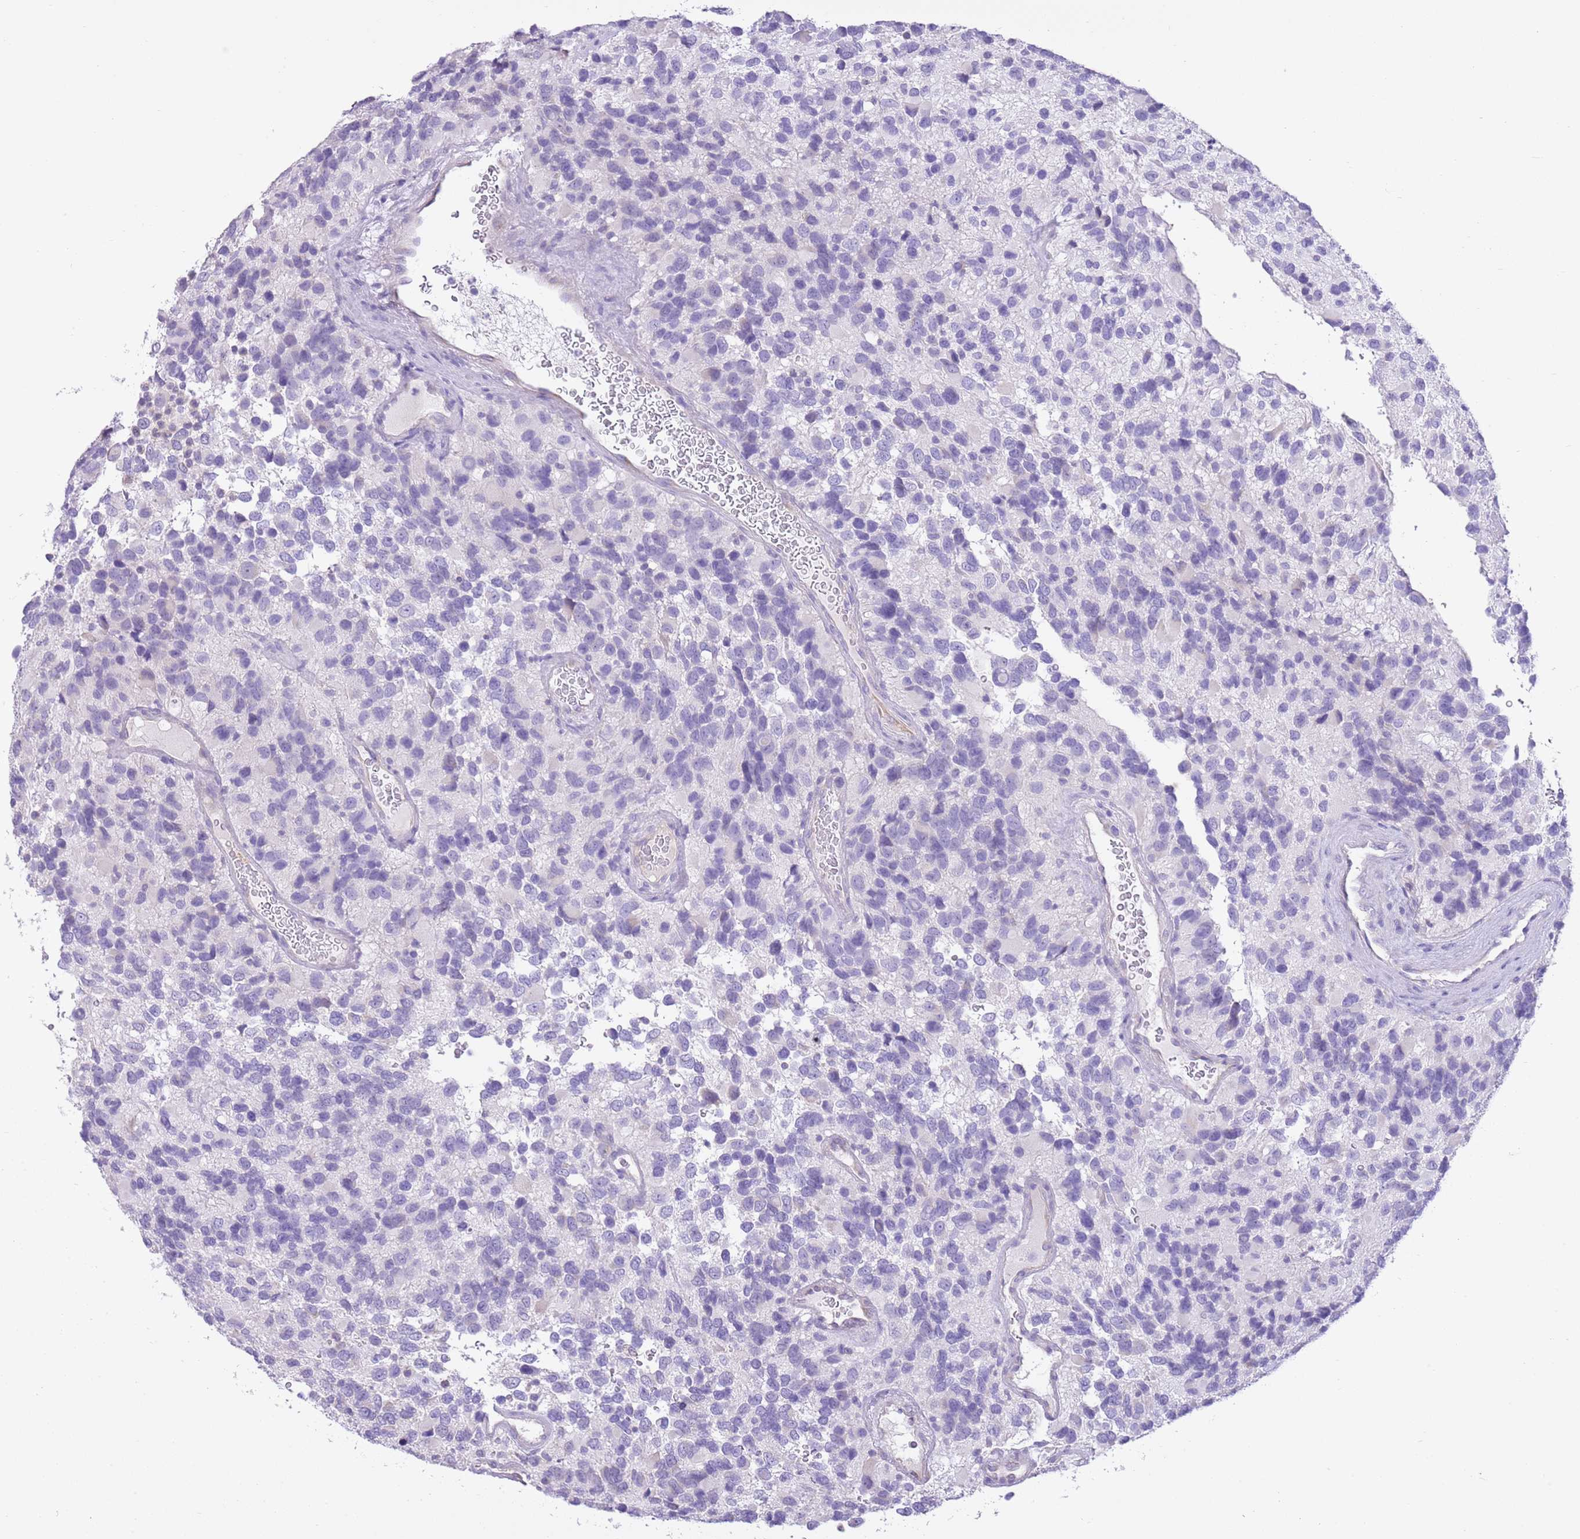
{"staining": {"intensity": "negative", "quantity": "none", "location": "none"}, "tissue": "glioma", "cell_type": "Tumor cells", "image_type": "cancer", "snomed": [{"axis": "morphology", "description": "Glioma, malignant, High grade"}, {"axis": "topography", "description": "Brain"}], "caption": "A micrograph of glioma stained for a protein displays no brown staining in tumor cells.", "gene": "AAR2", "patient": {"sex": "male", "age": 77}}